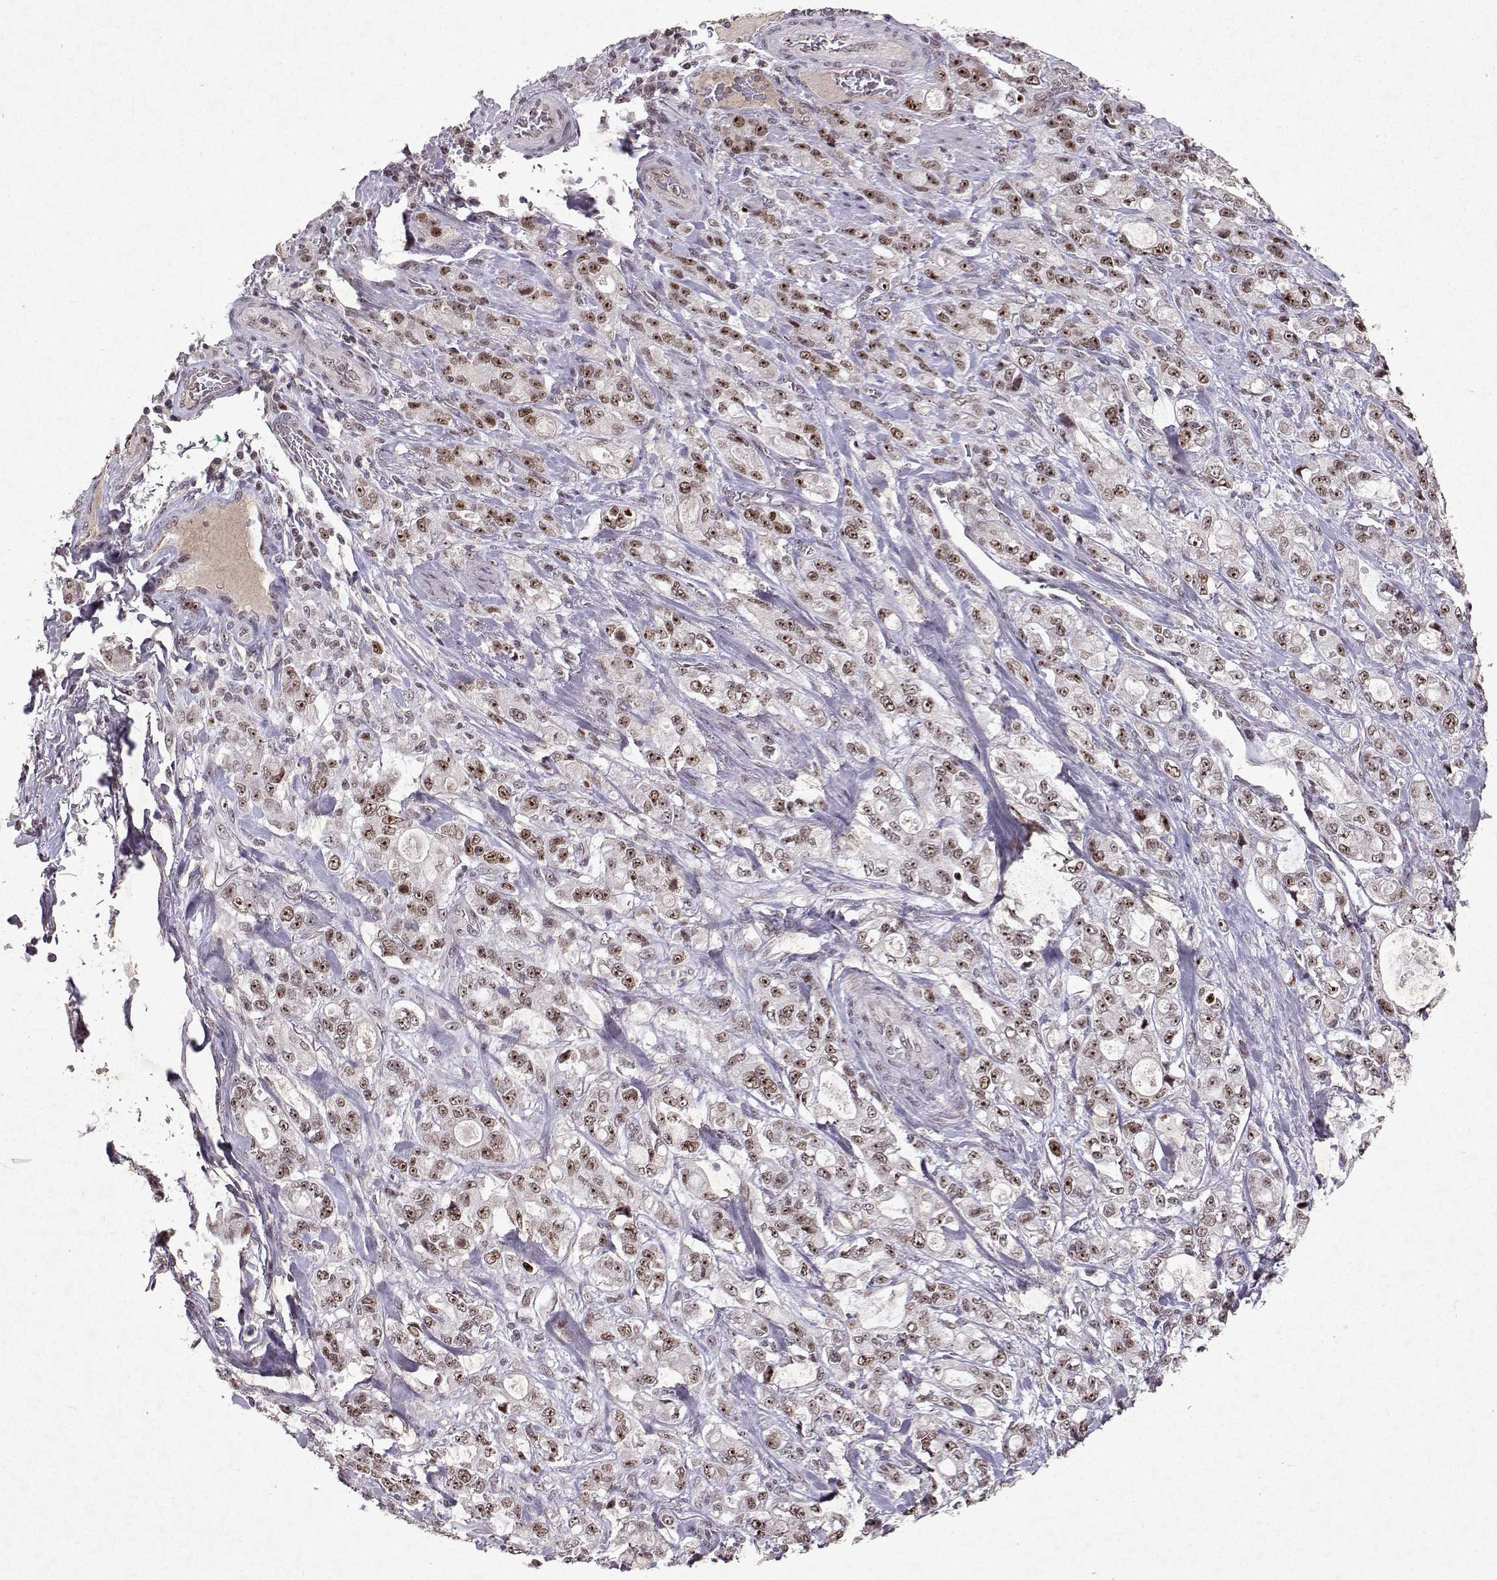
{"staining": {"intensity": "moderate", "quantity": ">75%", "location": "nuclear"}, "tissue": "stomach cancer", "cell_type": "Tumor cells", "image_type": "cancer", "snomed": [{"axis": "morphology", "description": "Adenocarcinoma, NOS"}, {"axis": "topography", "description": "Stomach"}], "caption": "Approximately >75% of tumor cells in human adenocarcinoma (stomach) exhibit moderate nuclear protein positivity as visualized by brown immunohistochemical staining.", "gene": "DDX56", "patient": {"sex": "male", "age": 63}}